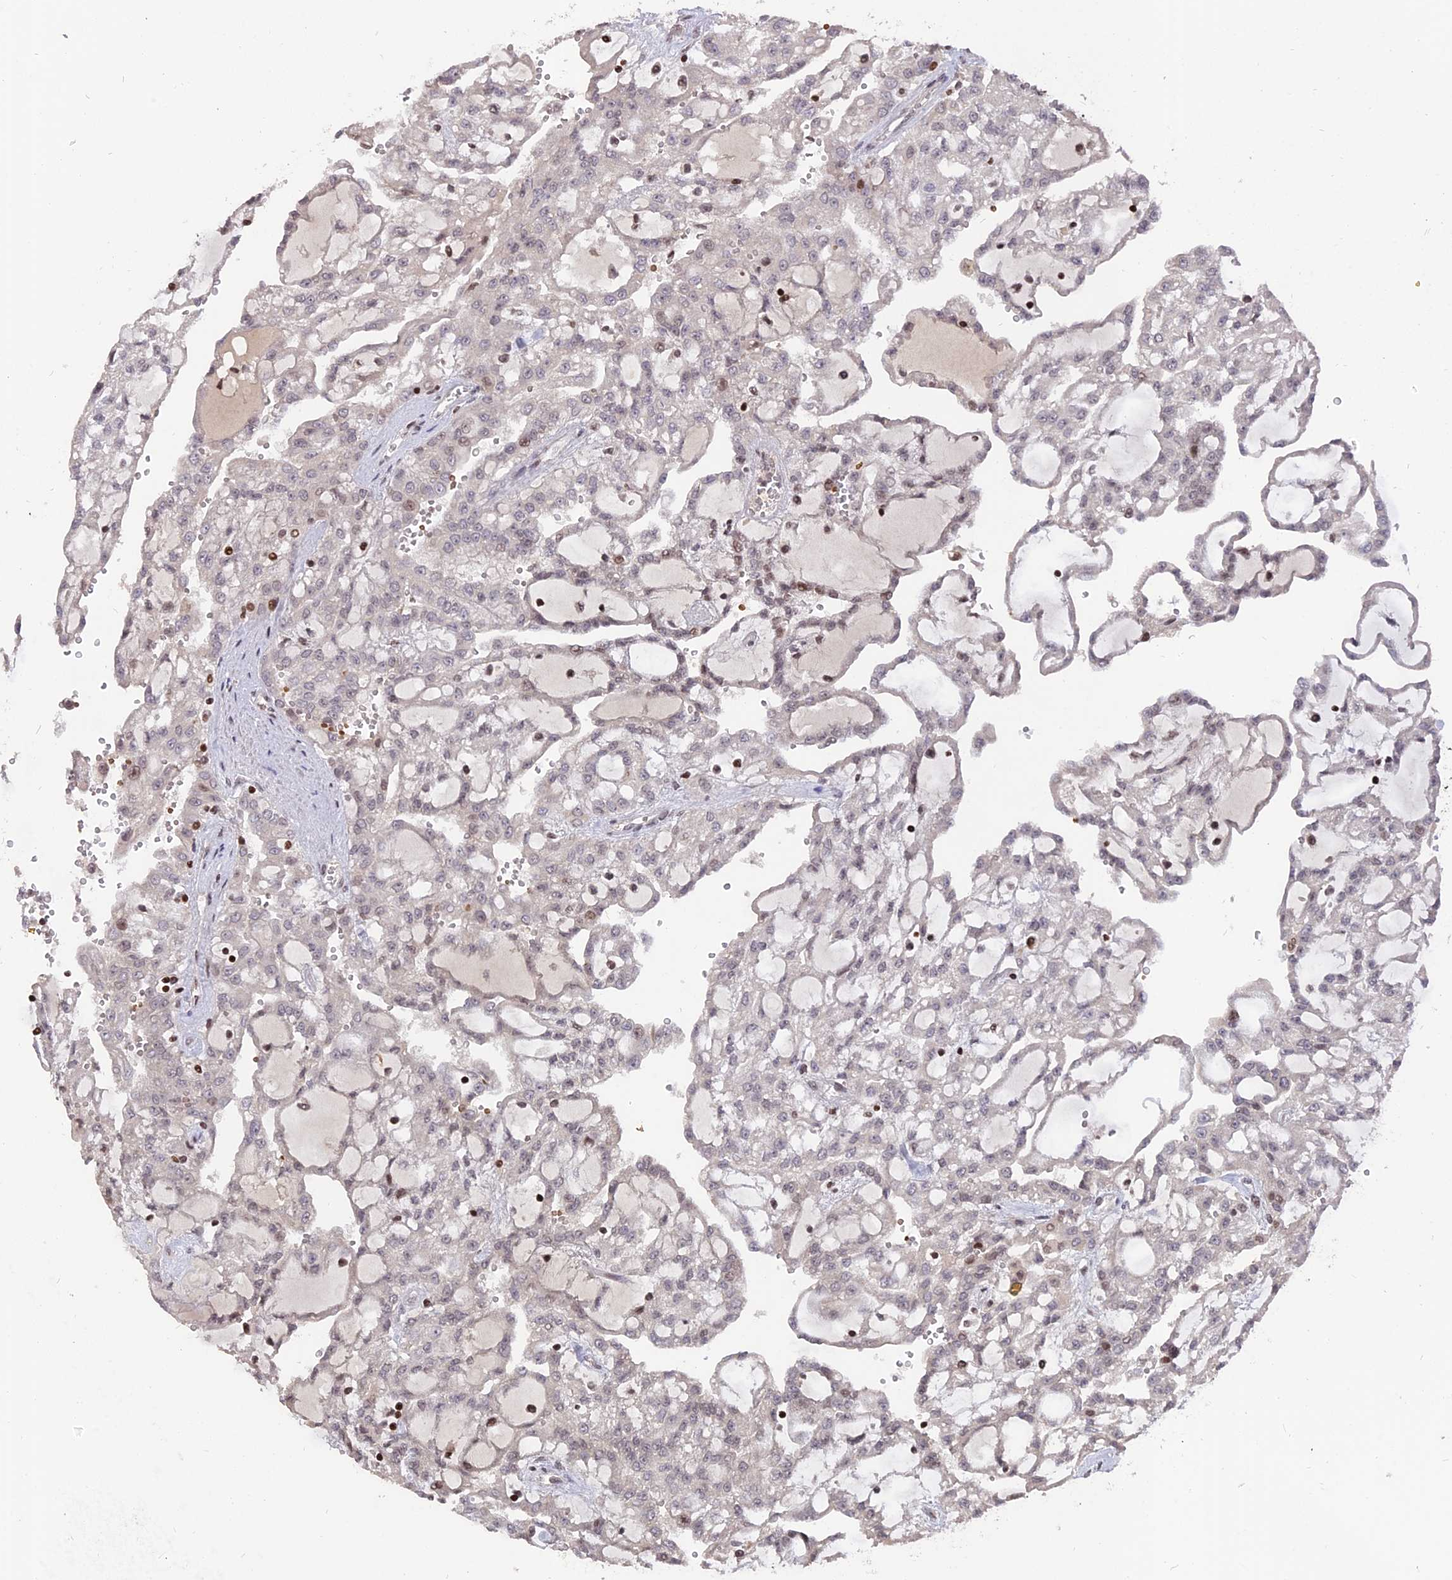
{"staining": {"intensity": "negative", "quantity": "none", "location": "none"}, "tissue": "renal cancer", "cell_type": "Tumor cells", "image_type": "cancer", "snomed": [{"axis": "morphology", "description": "Adenocarcinoma, NOS"}, {"axis": "topography", "description": "Kidney"}], "caption": "Tumor cells show no significant staining in renal cancer.", "gene": "NR1H3", "patient": {"sex": "male", "age": 63}}